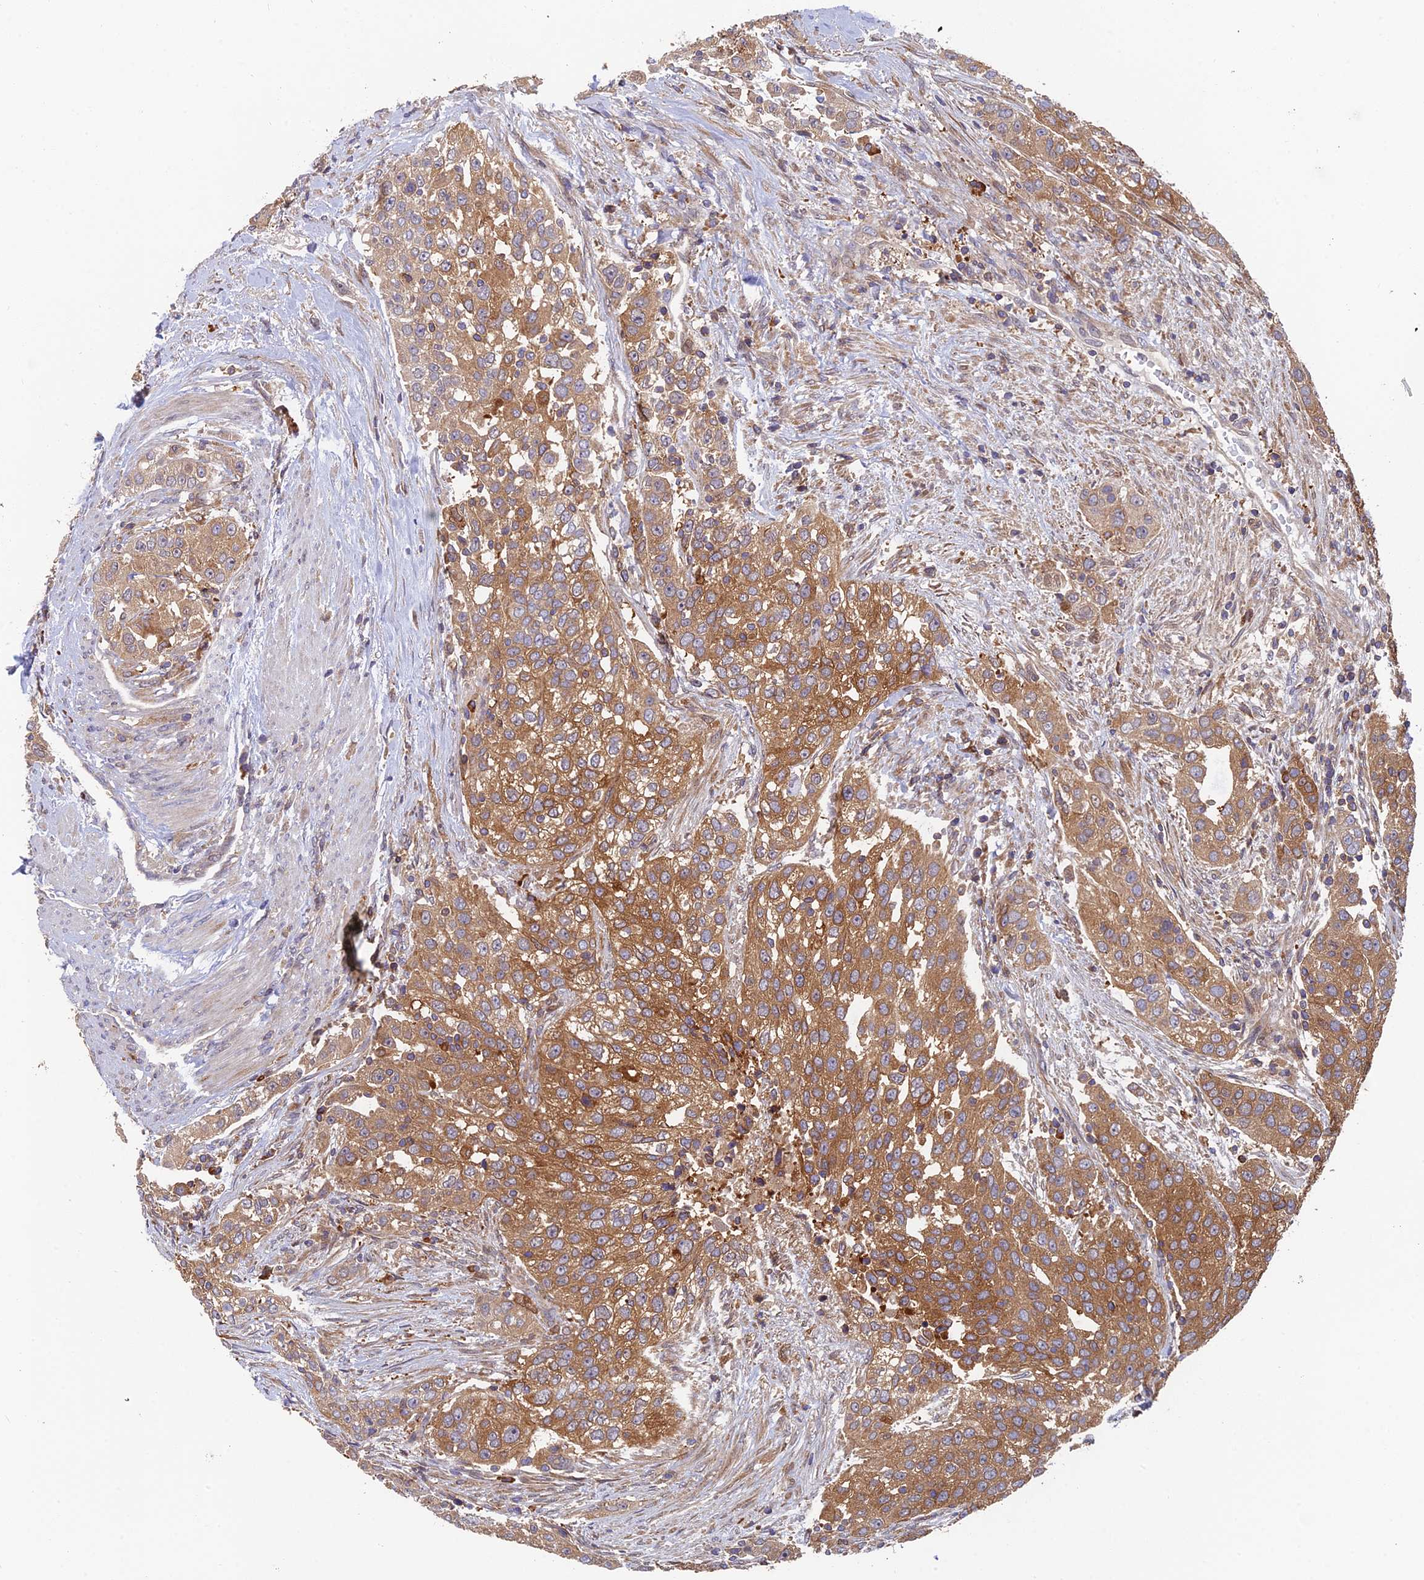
{"staining": {"intensity": "moderate", "quantity": ">75%", "location": "cytoplasmic/membranous"}, "tissue": "urothelial cancer", "cell_type": "Tumor cells", "image_type": "cancer", "snomed": [{"axis": "morphology", "description": "Urothelial carcinoma, High grade"}, {"axis": "topography", "description": "Urinary bladder"}], "caption": "Tumor cells exhibit medium levels of moderate cytoplasmic/membranous staining in about >75% of cells in human urothelial carcinoma (high-grade).", "gene": "IPO5", "patient": {"sex": "female", "age": 80}}